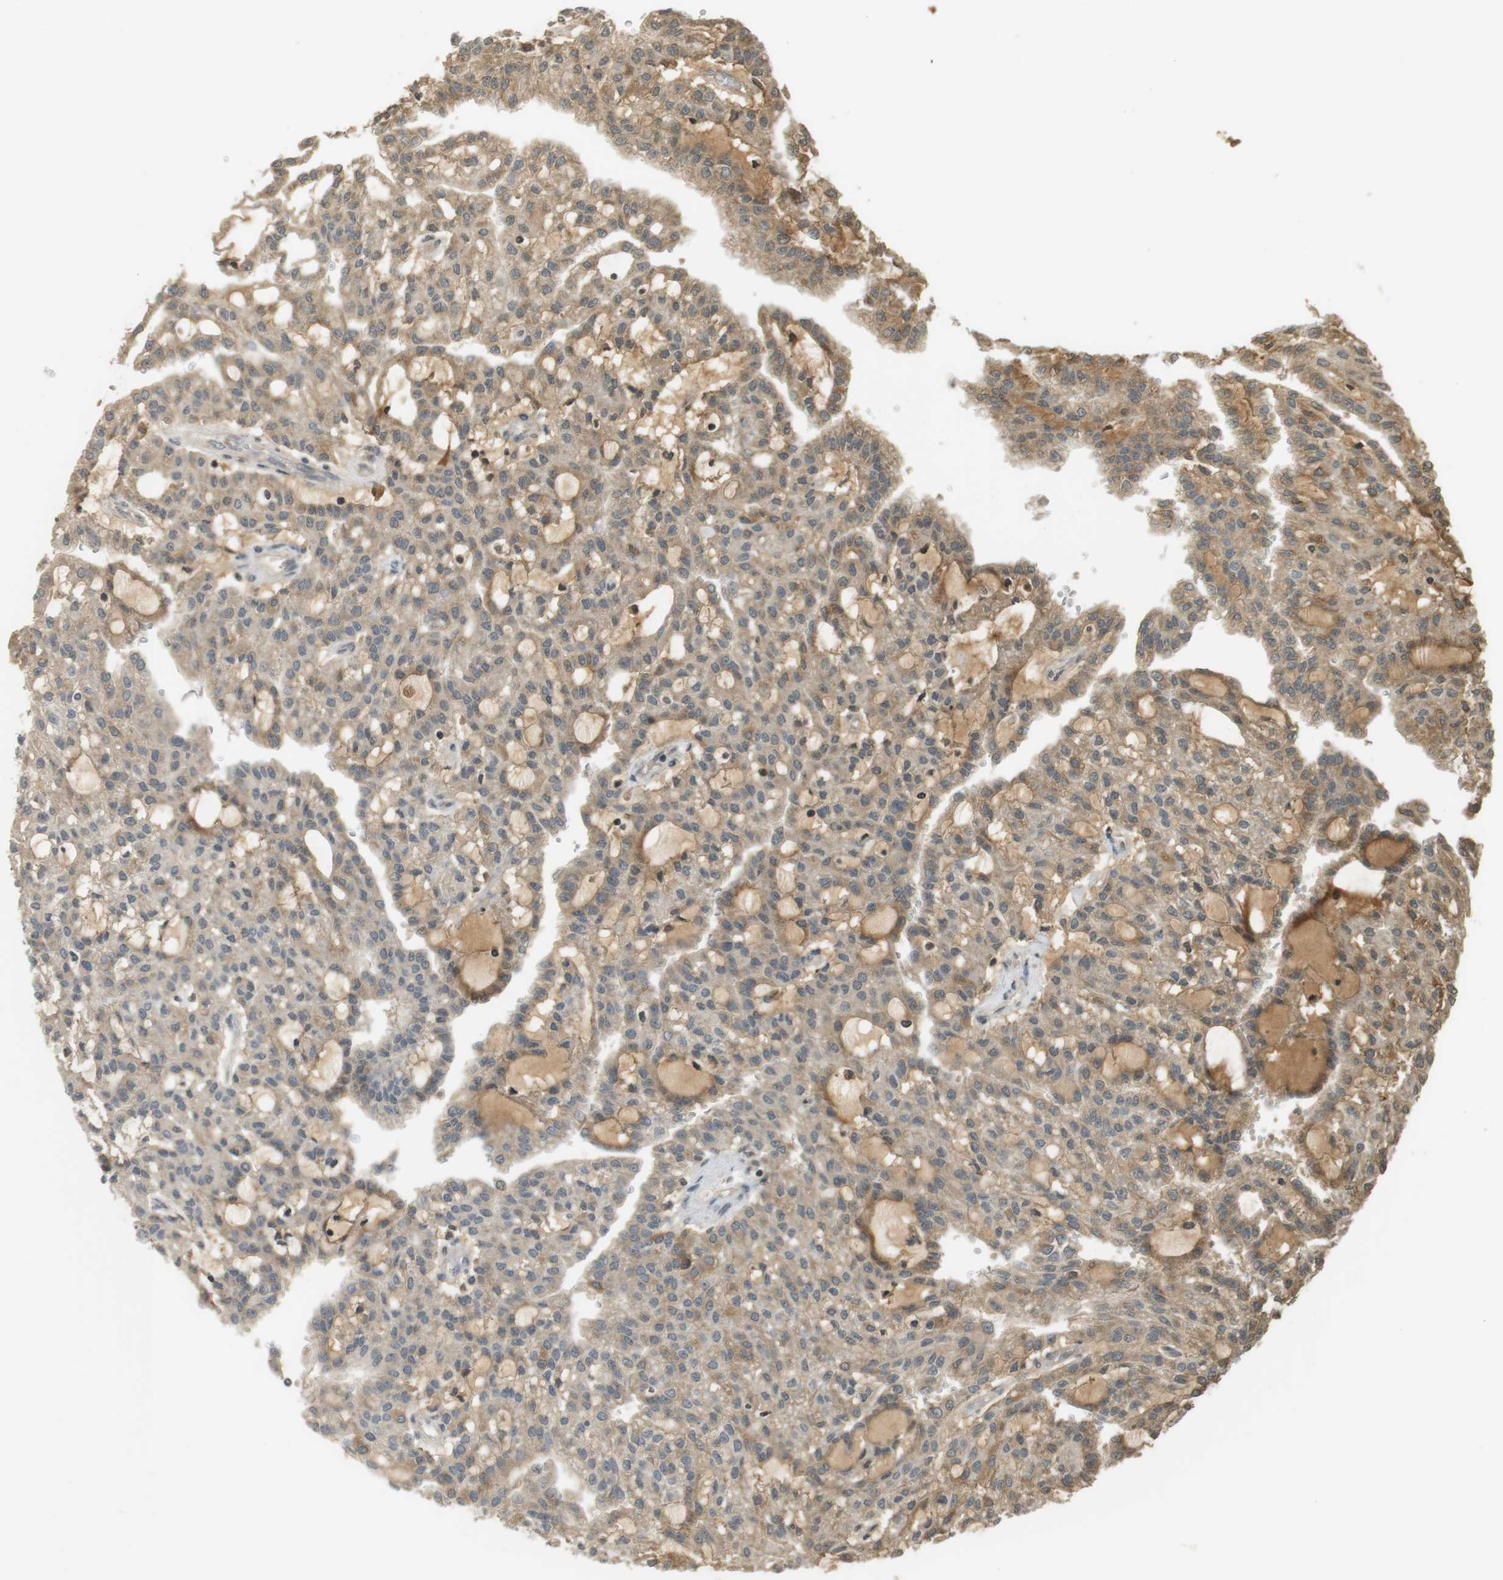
{"staining": {"intensity": "weak", "quantity": "25%-75%", "location": "cytoplasmic/membranous"}, "tissue": "renal cancer", "cell_type": "Tumor cells", "image_type": "cancer", "snomed": [{"axis": "morphology", "description": "Adenocarcinoma, NOS"}, {"axis": "topography", "description": "Kidney"}], "caption": "Renal cancer (adenocarcinoma) stained for a protein demonstrates weak cytoplasmic/membranous positivity in tumor cells. (Brightfield microscopy of DAB IHC at high magnification).", "gene": "SRR", "patient": {"sex": "male", "age": 63}}